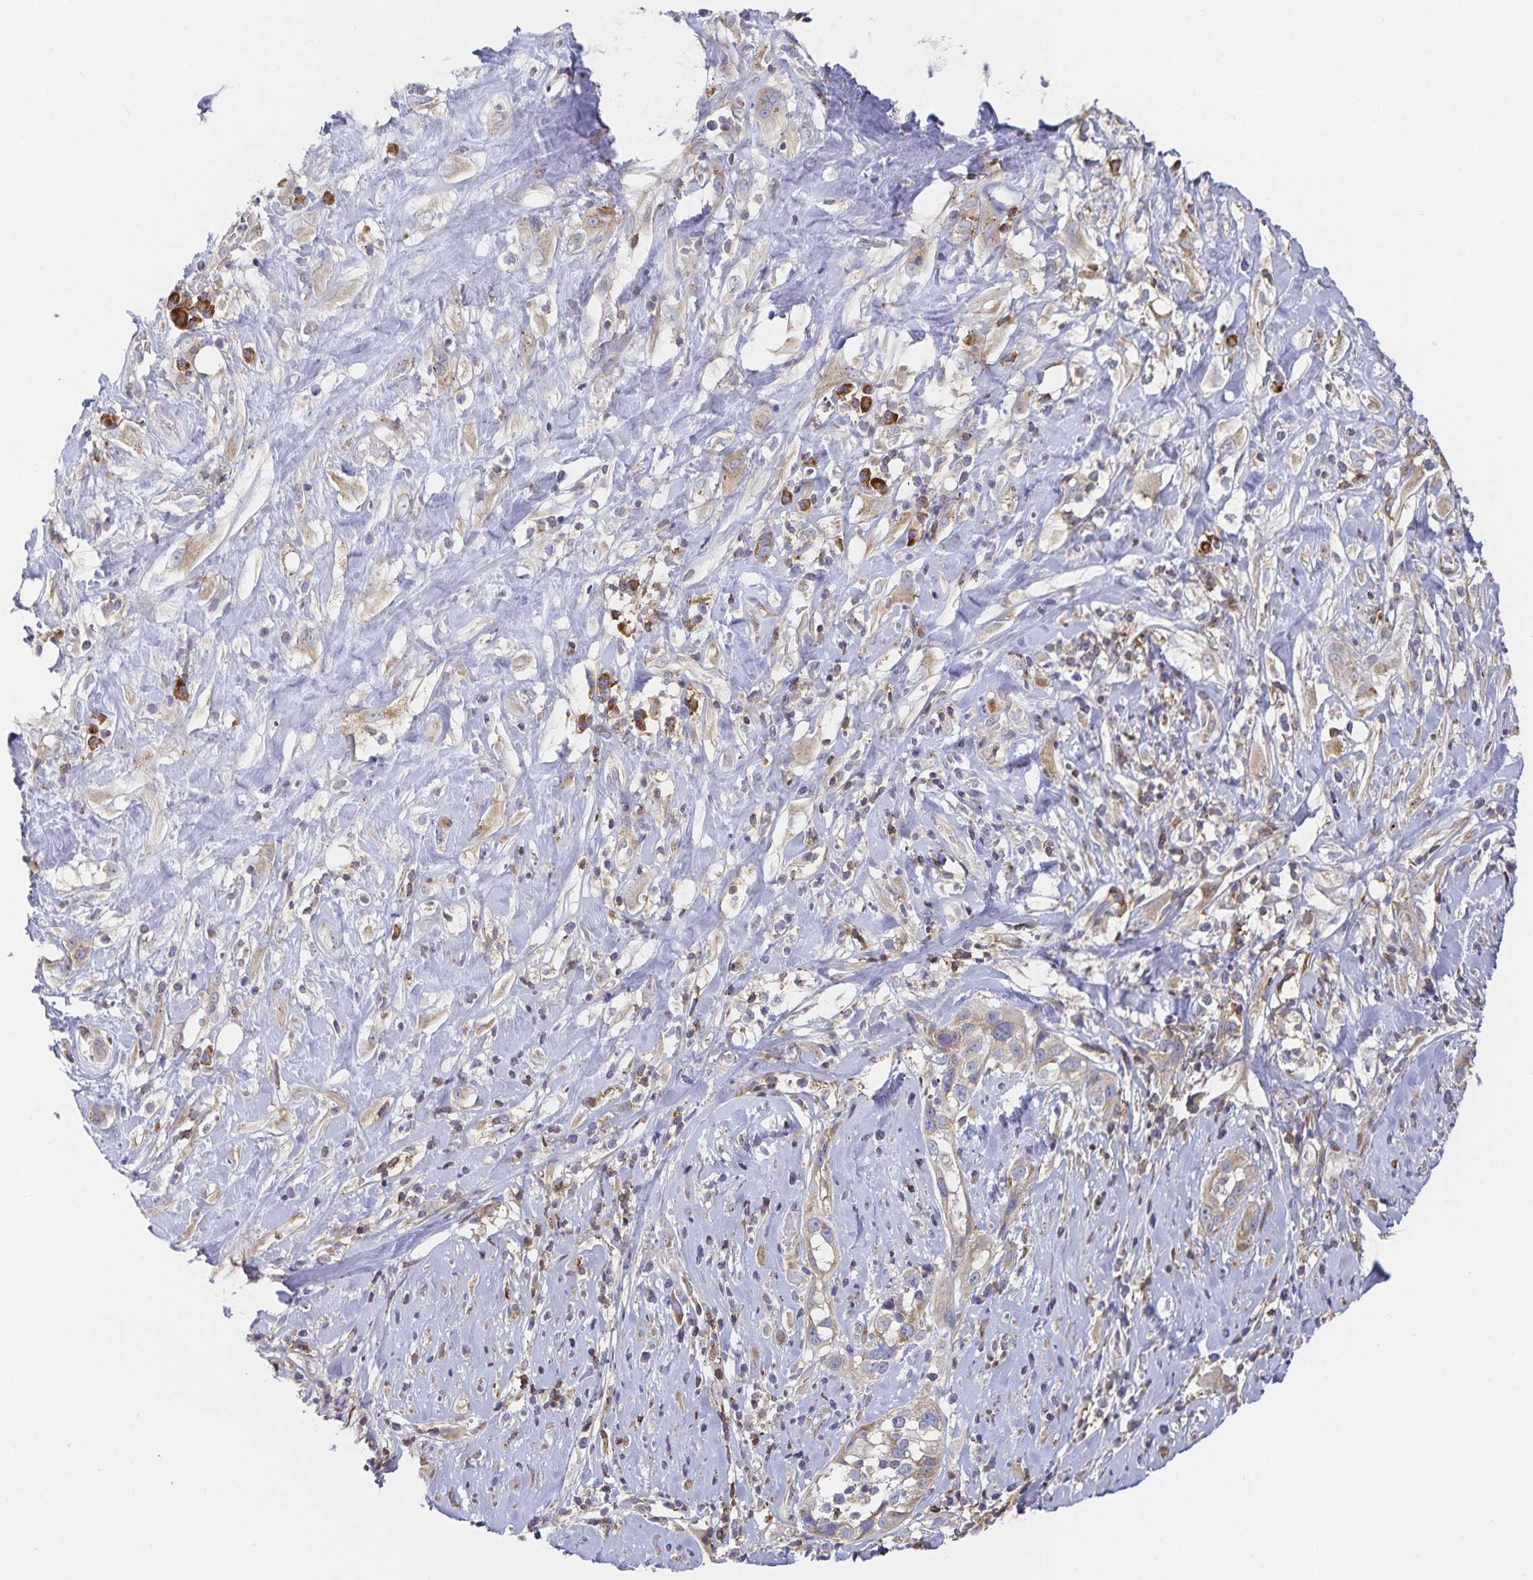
{"staining": {"intensity": "weak", "quantity": "25%-75%", "location": "cytoplasmic/membranous"}, "tissue": "skin cancer", "cell_type": "Tumor cells", "image_type": "cancer", "snomed": [{"axis": "morphology", "description": "Squamous cell carcinoma, NOS"}, {"axis": "topography", "description": "Skin"}], "caption": "Immunohistochemical staining of human squamous cell carcinoma (skin) reveals low levels of weak cytoplasmic/membranous positivity in about 25%-75% of tumor cells.", "gene": "NOMO1", "patient": {"sex": "male", "age": 82}}